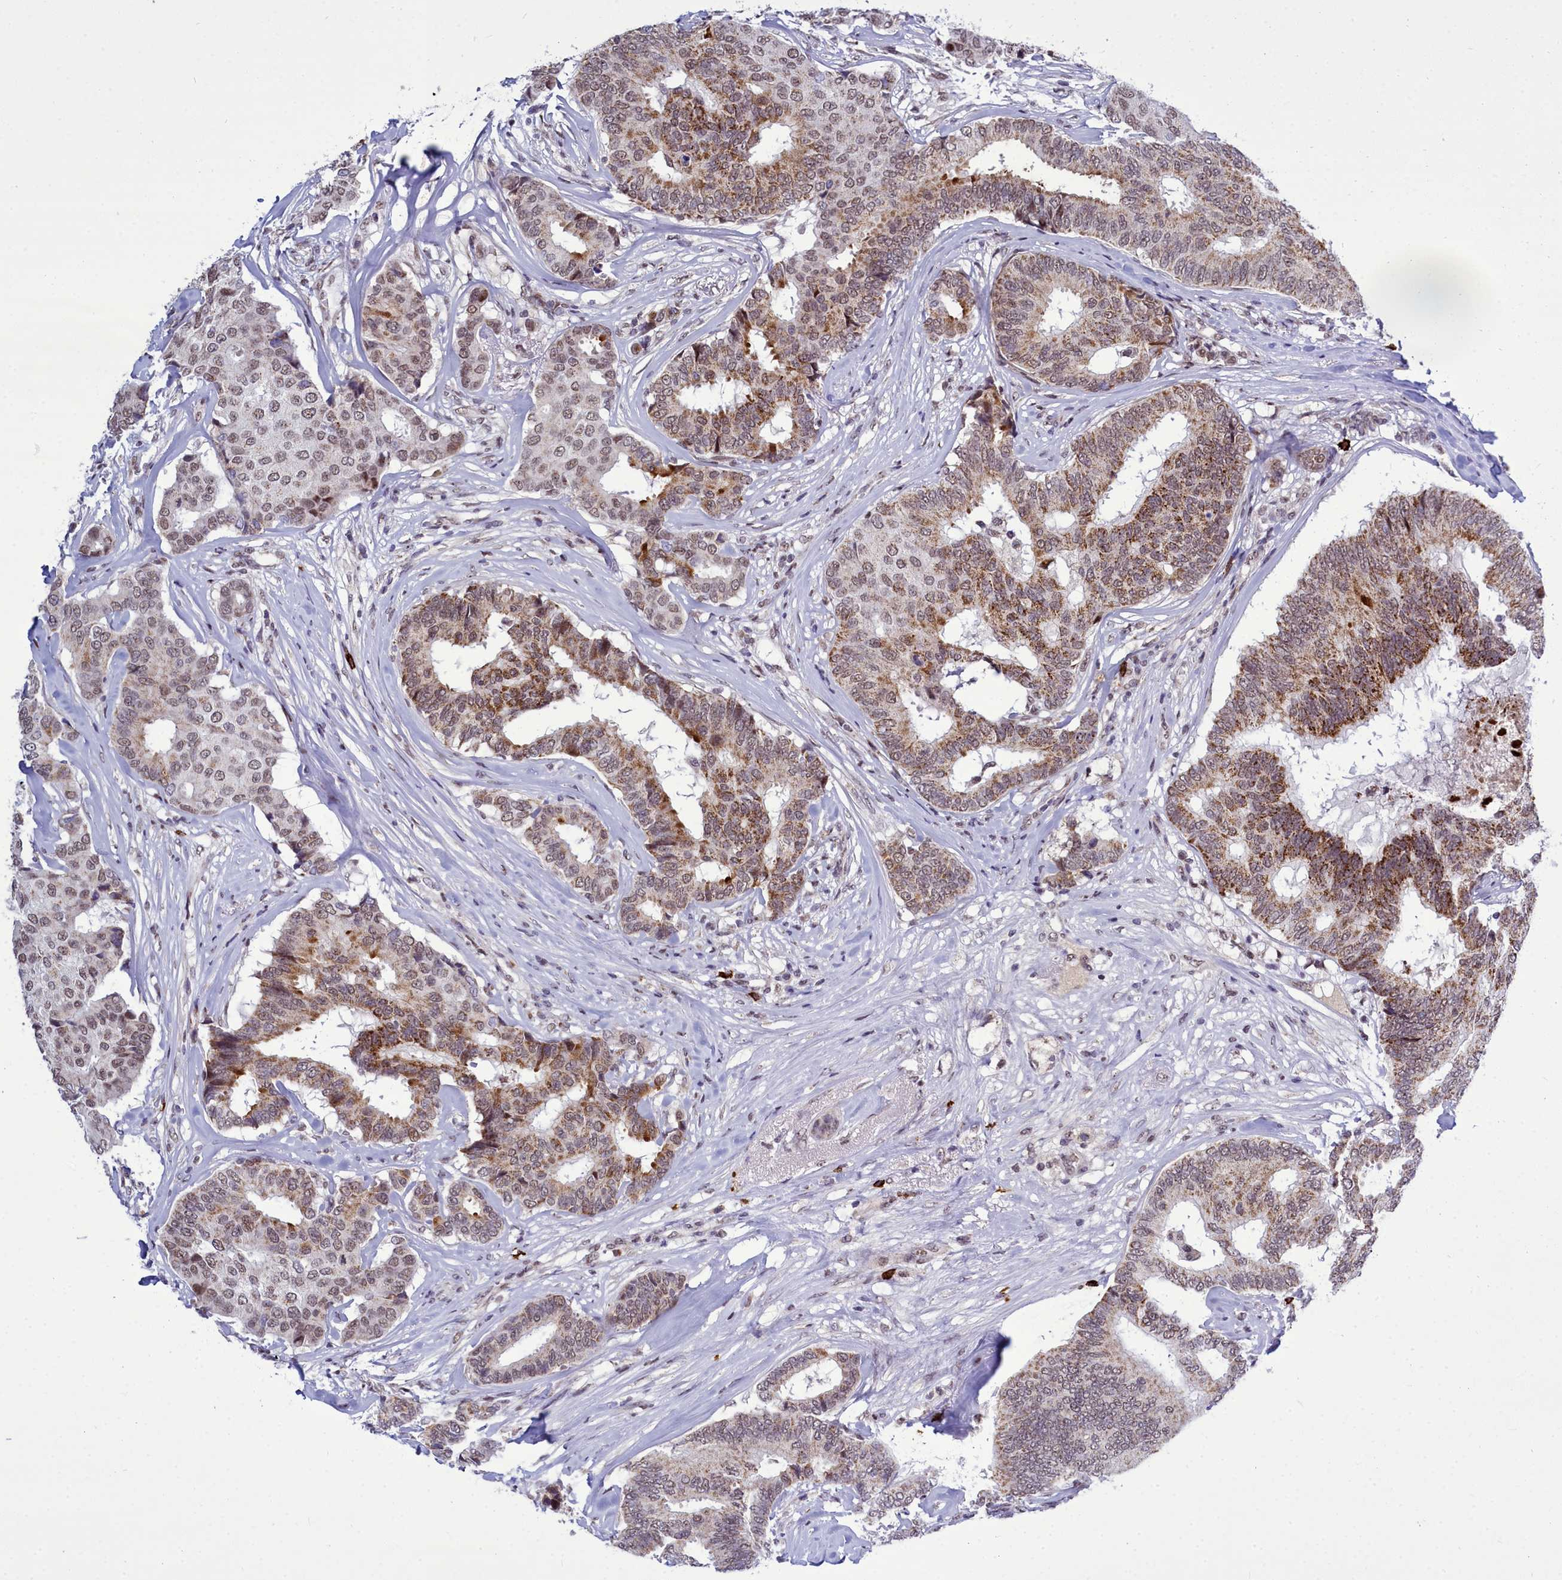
{"staining": {"intensity": "moderate", "quantity": ">75%", "location": "cytoplasmic/membranous,nuclear"}, "tissue": "breast cancer", "cell_type": "Tumor cells", "image_type": "cancer", "snomed": [{"axis": "morphology", "description": "Duct carcinoma"}, {"axis": "topography", "description": "Breast"}], "caption": "The micrograph demonstrates immunohistochemical staining of breast cancer. There is moderate cytoplasmic/membranous and nuclear expression is identified in about >75% of tumor cells. (brown staining indicates protein expression, while blue staining denotes nuclei).", "gene": "POM121L2", "patient": {"sex": "female", "age": 75}}